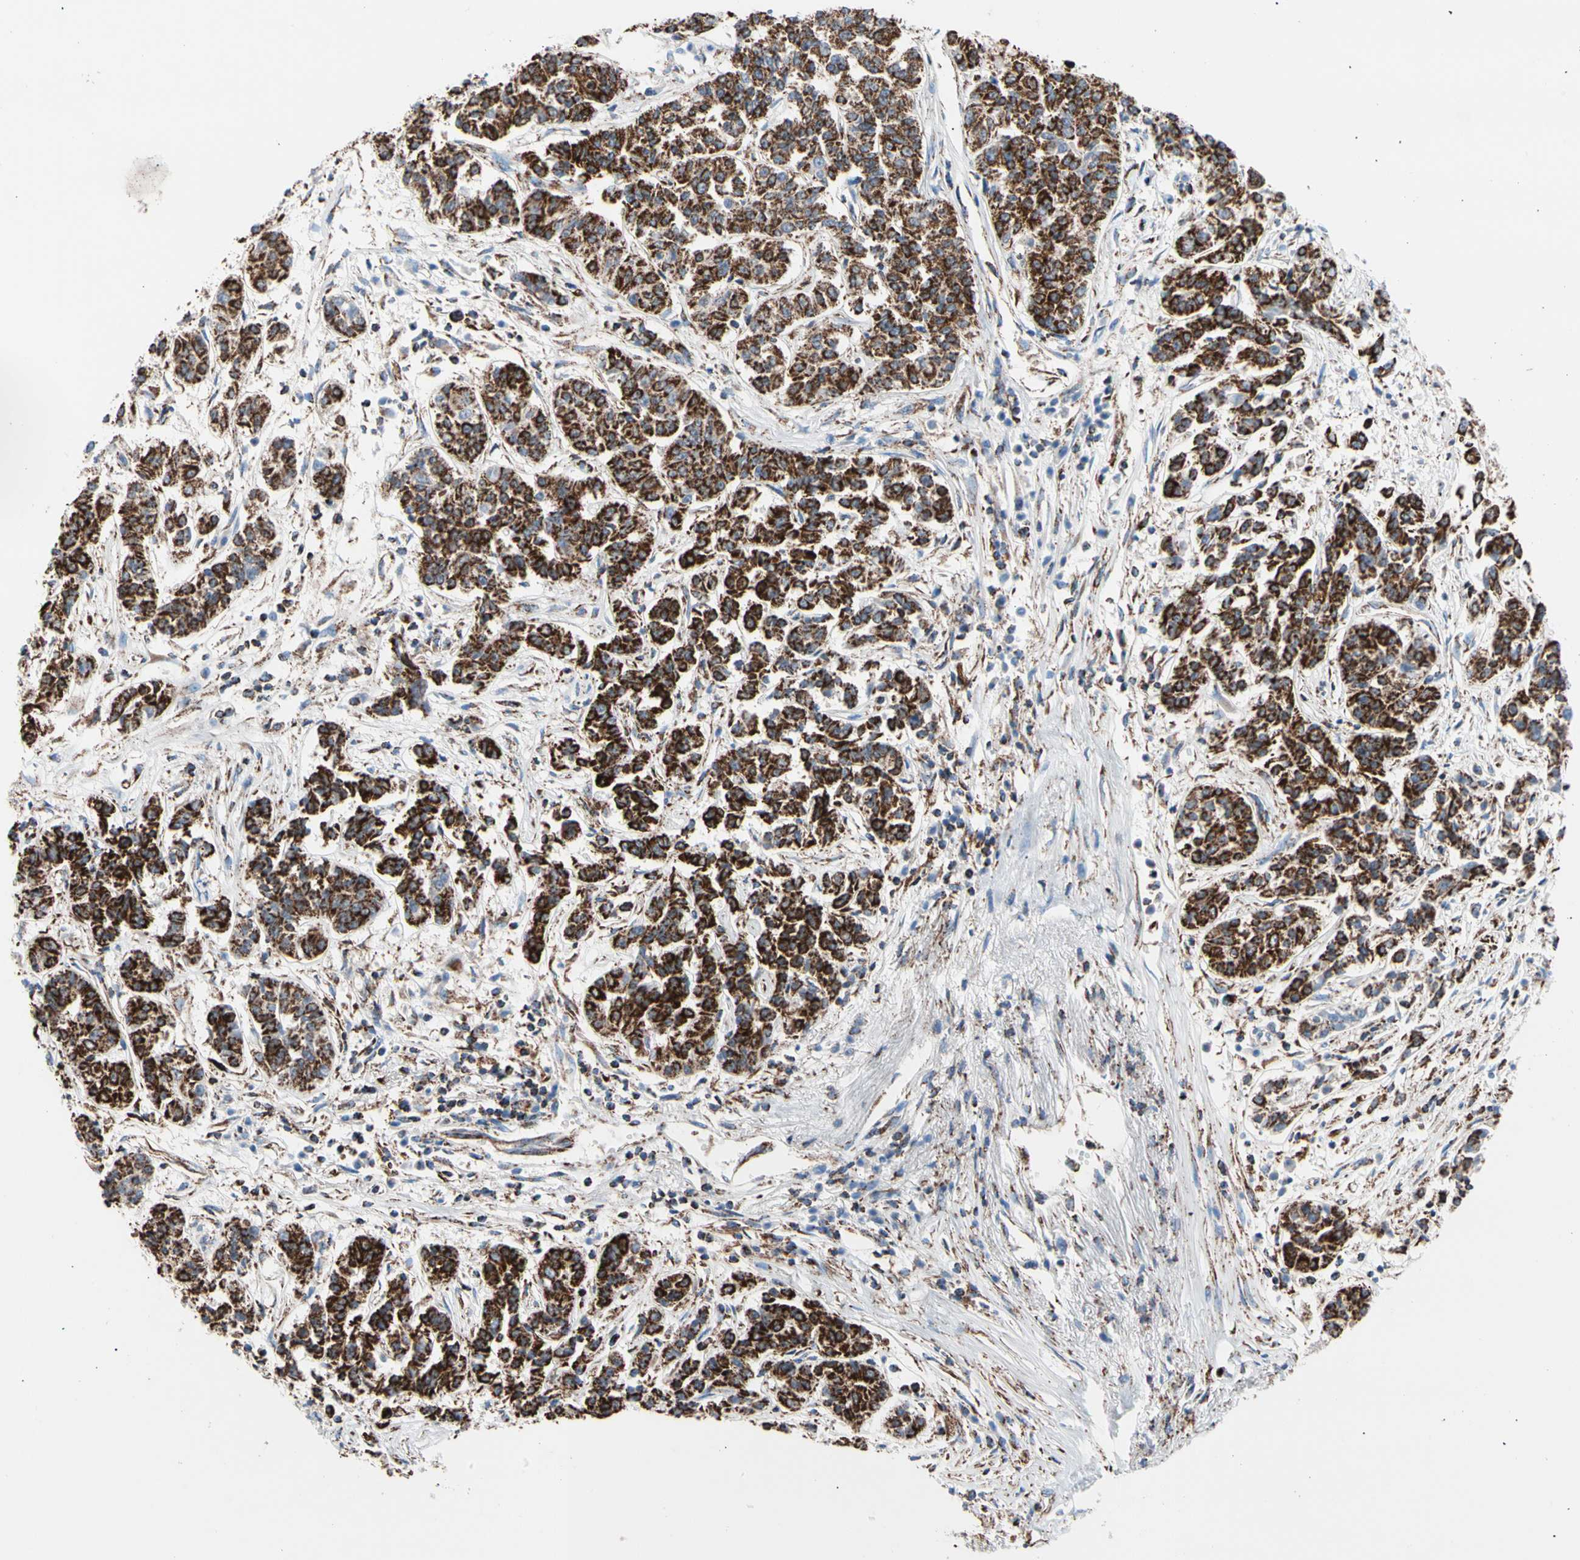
{"staining": {"intensity": "strong", "quantity": ">75%", "location": "cytoplasmic/membranous"}, "tissue": "lung cancer", "cell_type": "Tumor cells", "image_type": "cancer", "snomed": [{"axis": "morphology", "description": "Adenocarcinoma, NOS"}, {"axis": "topography", "description": "Lung"}], "caption": "Immunohistochemistry (IHC) of human lung cancer (adenocarcinoma) reveals high levels of strong cytoplasmic/membranous staining in approximately >75% of tumor cells. The staining was performed using DAB (3,3'-diaminobenzidine), with brown indicating positive protein expression. Nuclei are stained blue with hematoxylin.", "gene": "HK1", "patient": {"sex": "male", "age": 84}}